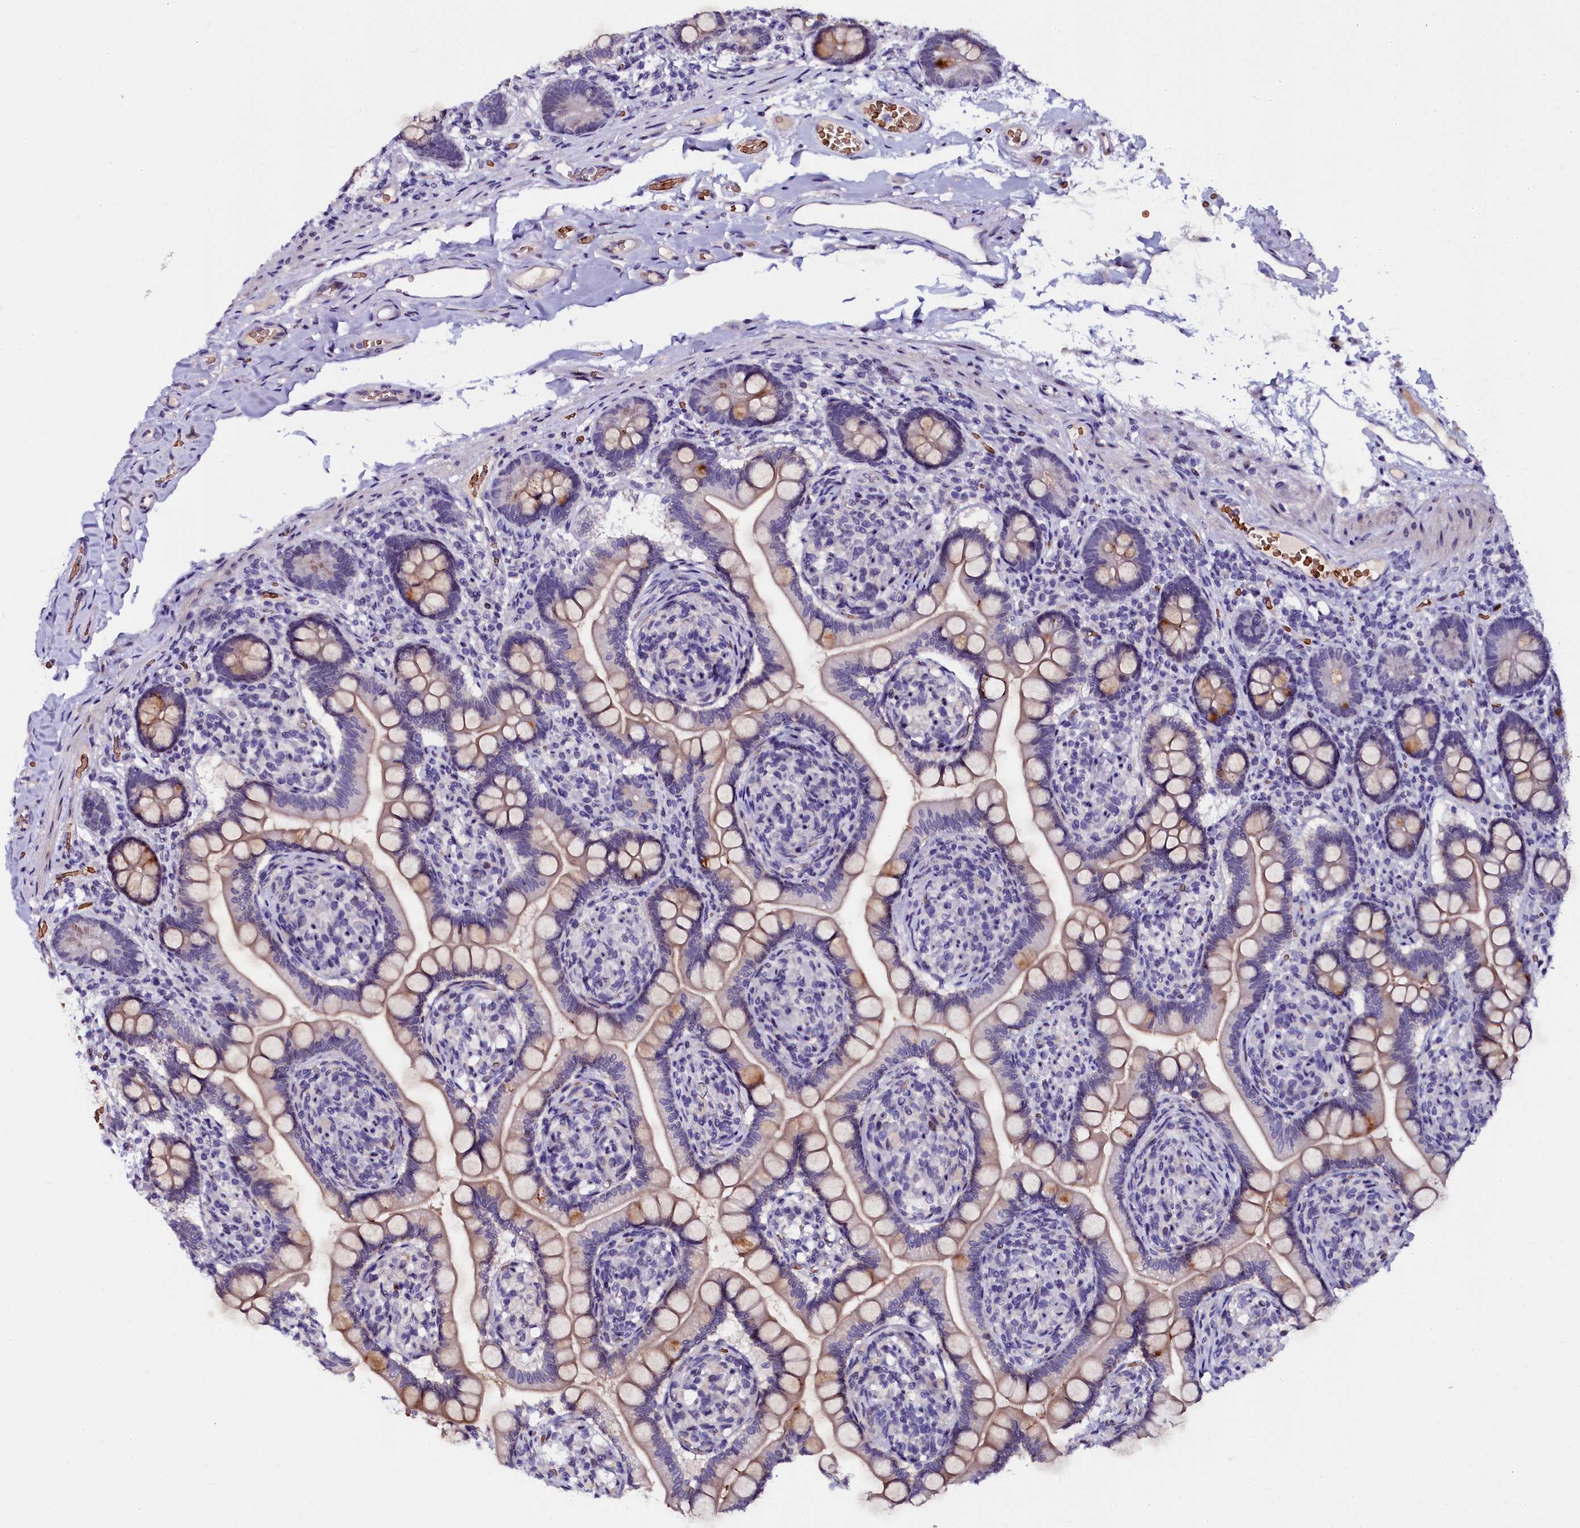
{"staining": {"intensity": "moderate", "quantity": "<25%", "location": "cytoplasmic/membranous"}, "tissue": "small intestine", "cell_type": "Glandular cells", "image_type": "normal", "snomed": [{"axis": "morphology", "description": "Normal tissue, NOS"}, {"axis": "topography", "description": "Small intestine"}], "caption": "An image showing moderate cytoplasmic/membranous positivity in approximately <25% of glandular cells in benign small intestine, as visualized by brown immunohistochemical staining.", "gene": "CTDSPL2", "patient": {"sex": "female", "age": 64}}